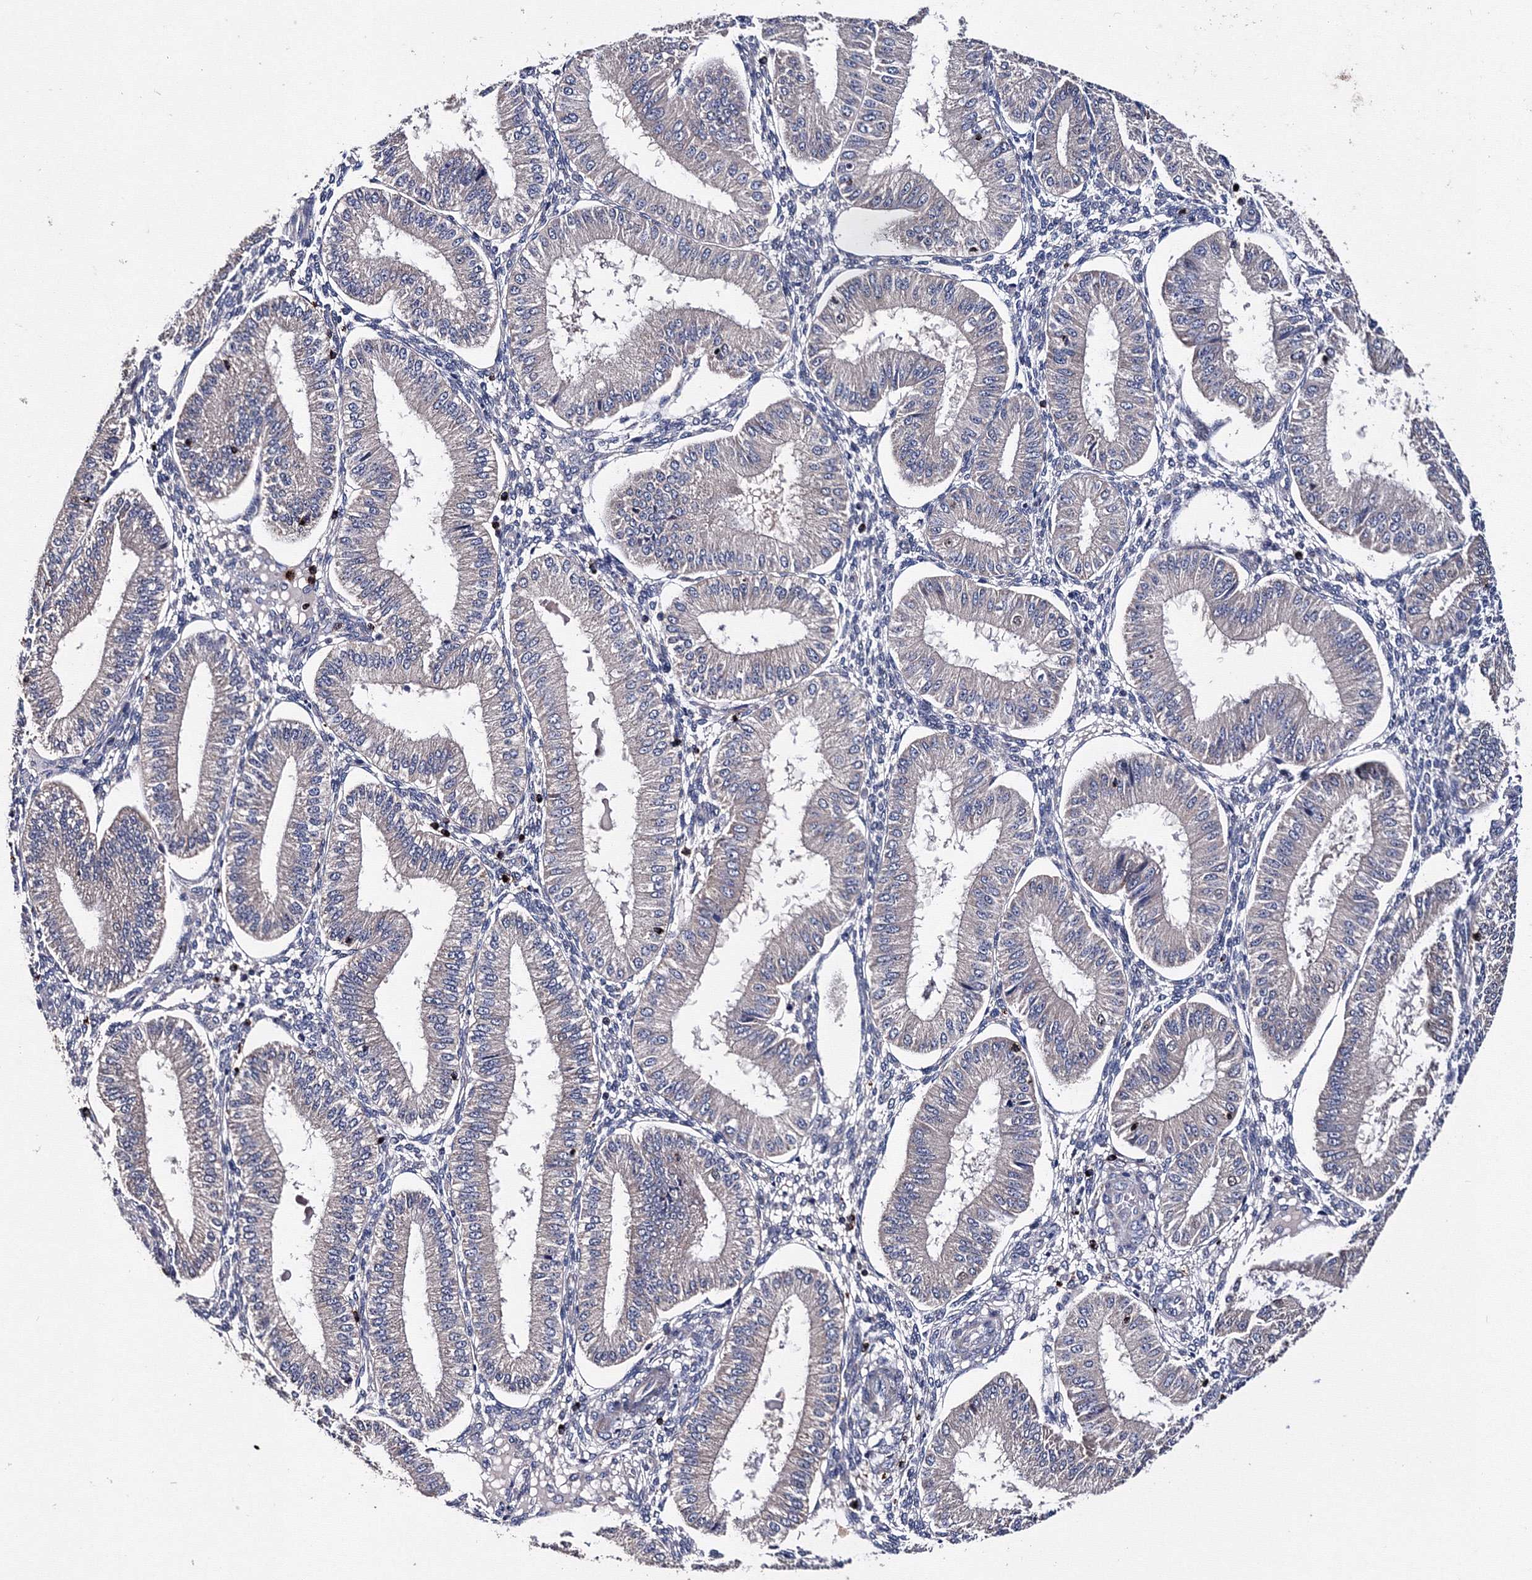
{"staining": {"intensity": "negative", "quantity": "none", "location": "none"}, "tissue": "endometrium", "cell_type": "Cells in endometrial stroma", "image_type": "normal", "snomed": [{"axis": "morphology", "description": "Normal tissue, NOS"}, {"axis": "topography", "description": "Endometrium"}], "caption": "Normal endometrium was stained to show a protein in brown. There is no significant positivity in cells in endometrial stroma. (Immunohistochemistry (ihc), brightfield microscopy, high magnification).", "gene": "PHYKPL", "patient": {"sex": "female", "age": 39}}